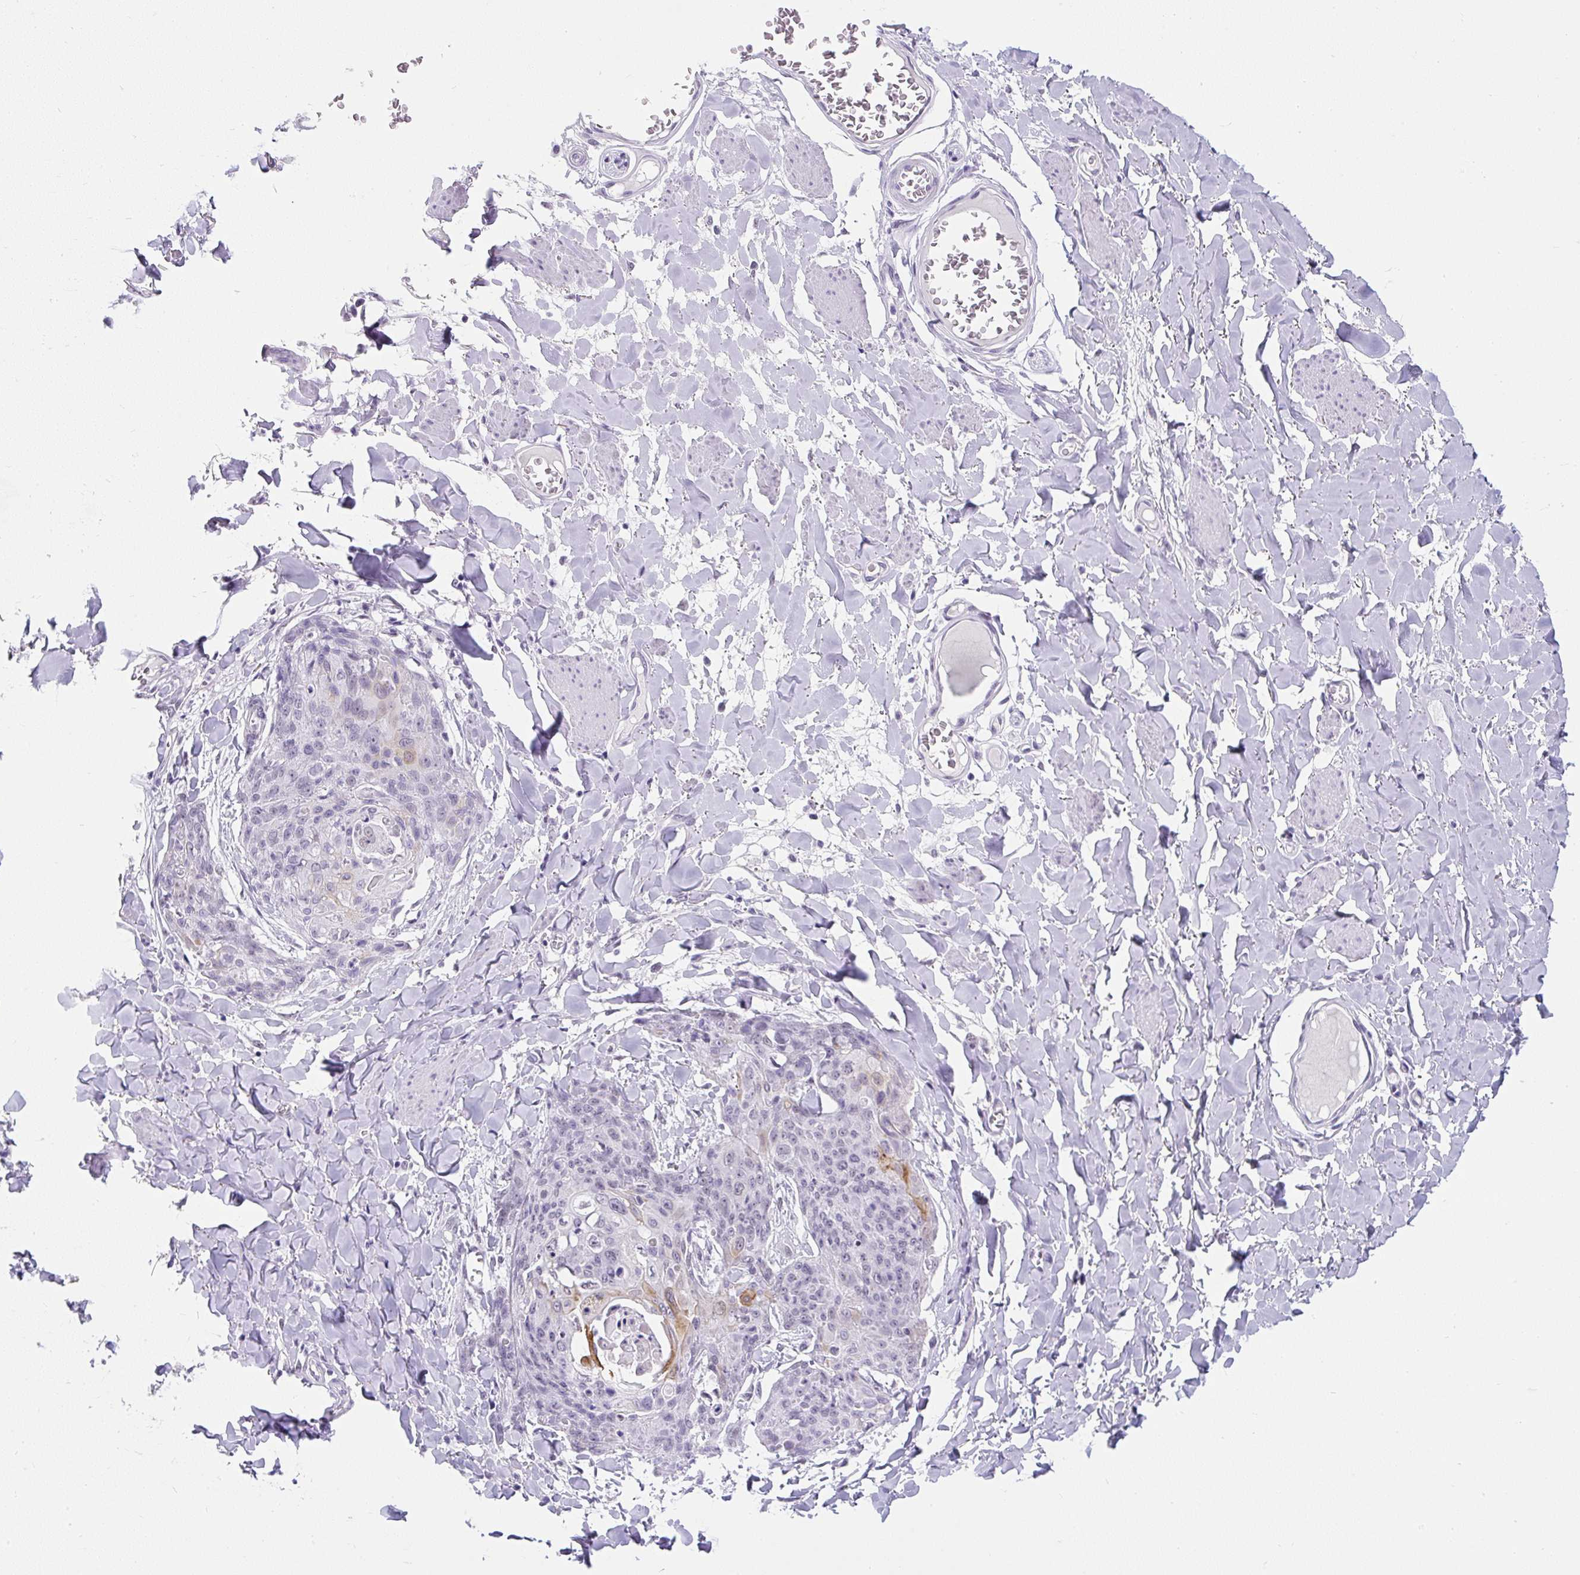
{"staining": {"intensity": "negative", "quantity": "none", "location": "none"}, "tissue": "skin cancer", "cell_type": "Tumor cells", "image_type": "cancer", "snomed": [{"axis": "morphology", "description": "Squamous cell carcinoma, NOS"}, {"axis": "topography", "description": "Skin"}, {"axis": "topography", "description": "Vulva"}], "caption": "An immunohistochemistry (IHC) histopathology image of skin cancer (squamous cell carcinoma) is shown. There is no staining in tumor cells of skin cancer (squamous cell carcinoma).", "gene": "PLCXD2", "patient": {"sex": "female", "age": 85}}